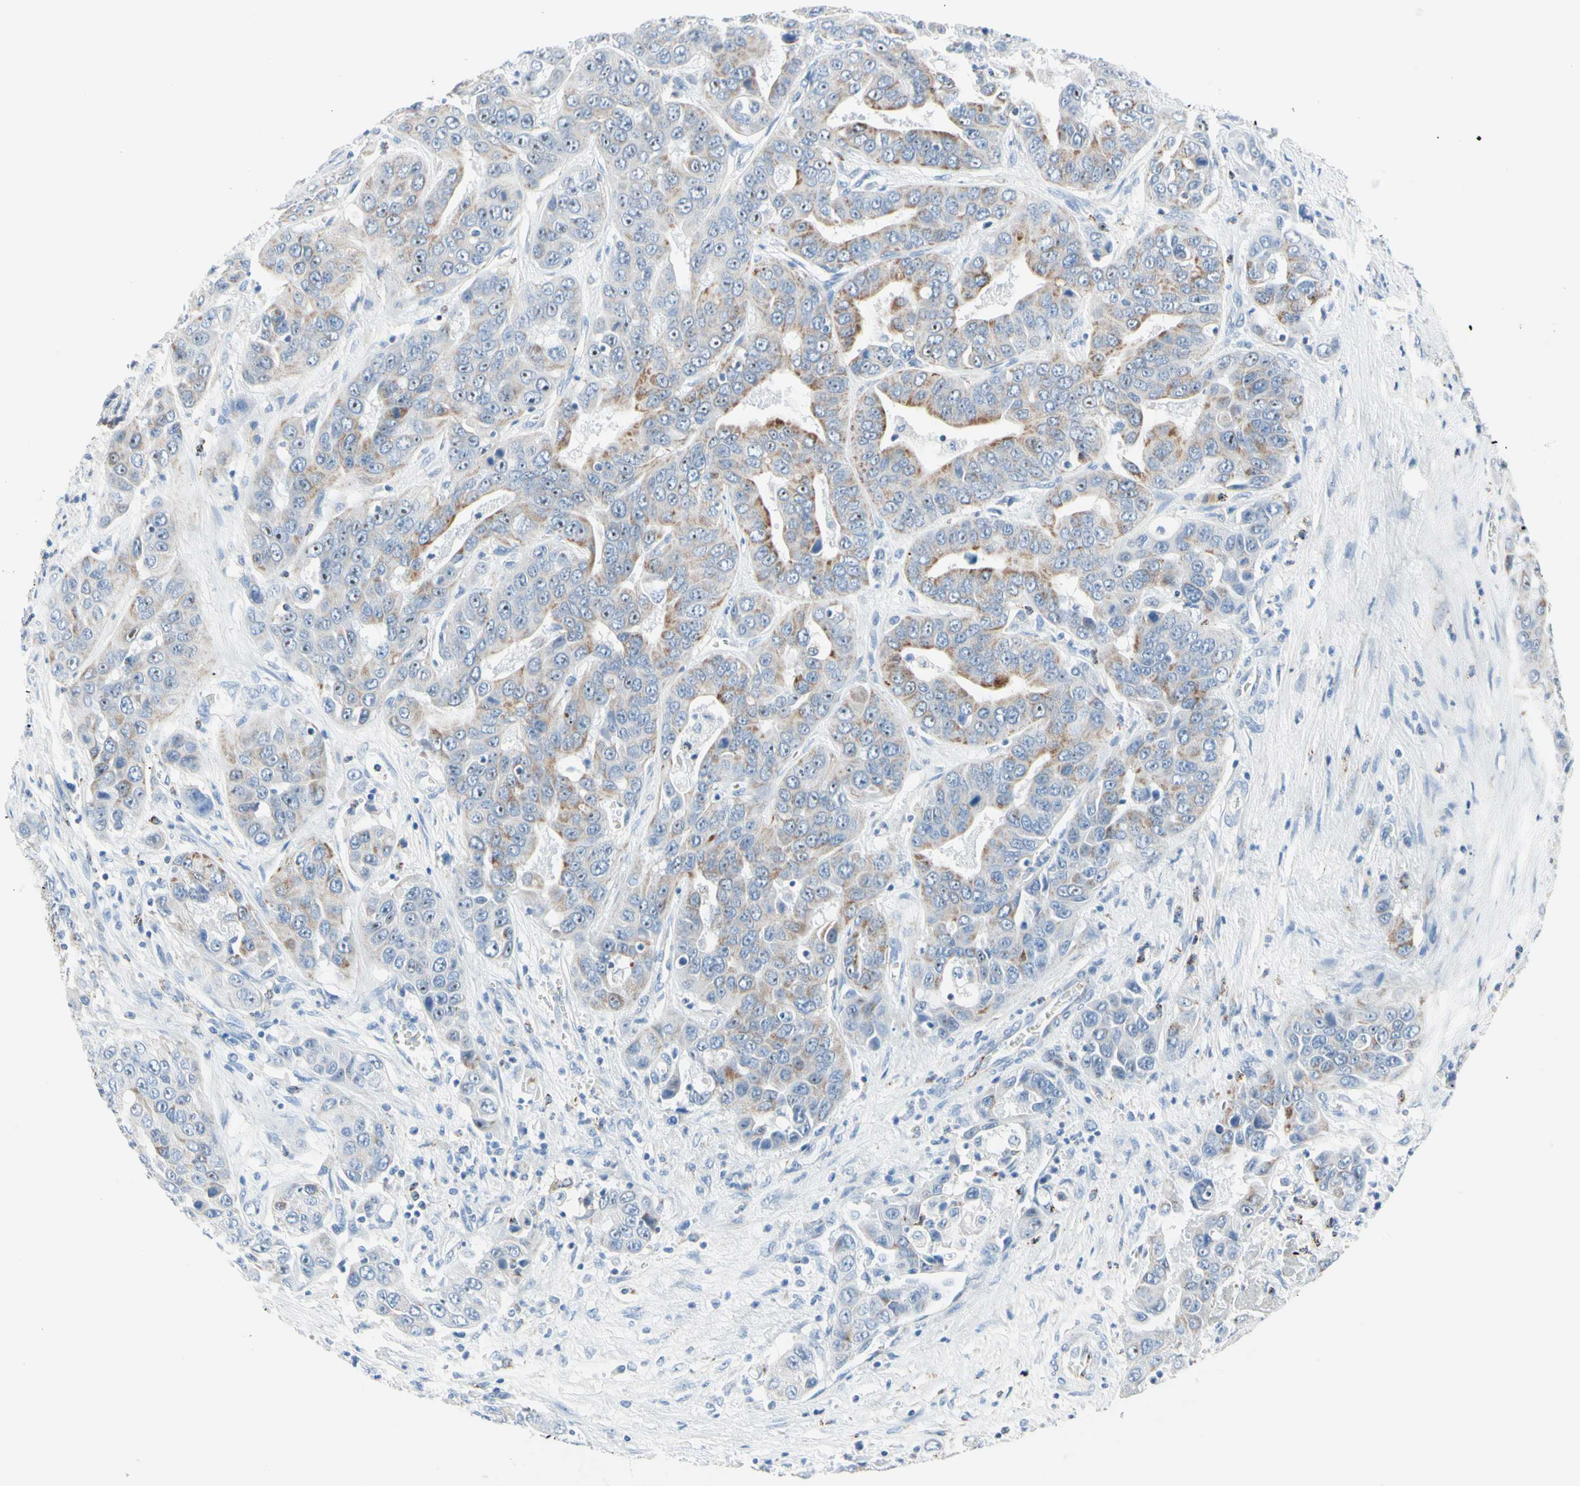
{"staining": {"intensity": "moderate", "quantity": "<25%", "location": "cytoplasmic/membranous"}, "tissue": "liver cancer", "cell_type": "Tumor cells", "image_type": "cancer", "snomed": [{"axis": "morphology", "description": "Cholangiocarcinoma"}, {"axis": "topography", "description": "Liver"}], "caption": "Brown immunohistochemical staining in human liver cancer exhibits moderate cytoplasmic/membranous positivity in approximately <25% of tumor cells. The protein of interest is stained brown, and the nuclei are stained in blue (DAB IHC with brightfield microscopy, high magnification).", "gene": "CYSLTR1", "patient": {"sex": "female", "age": 52}}